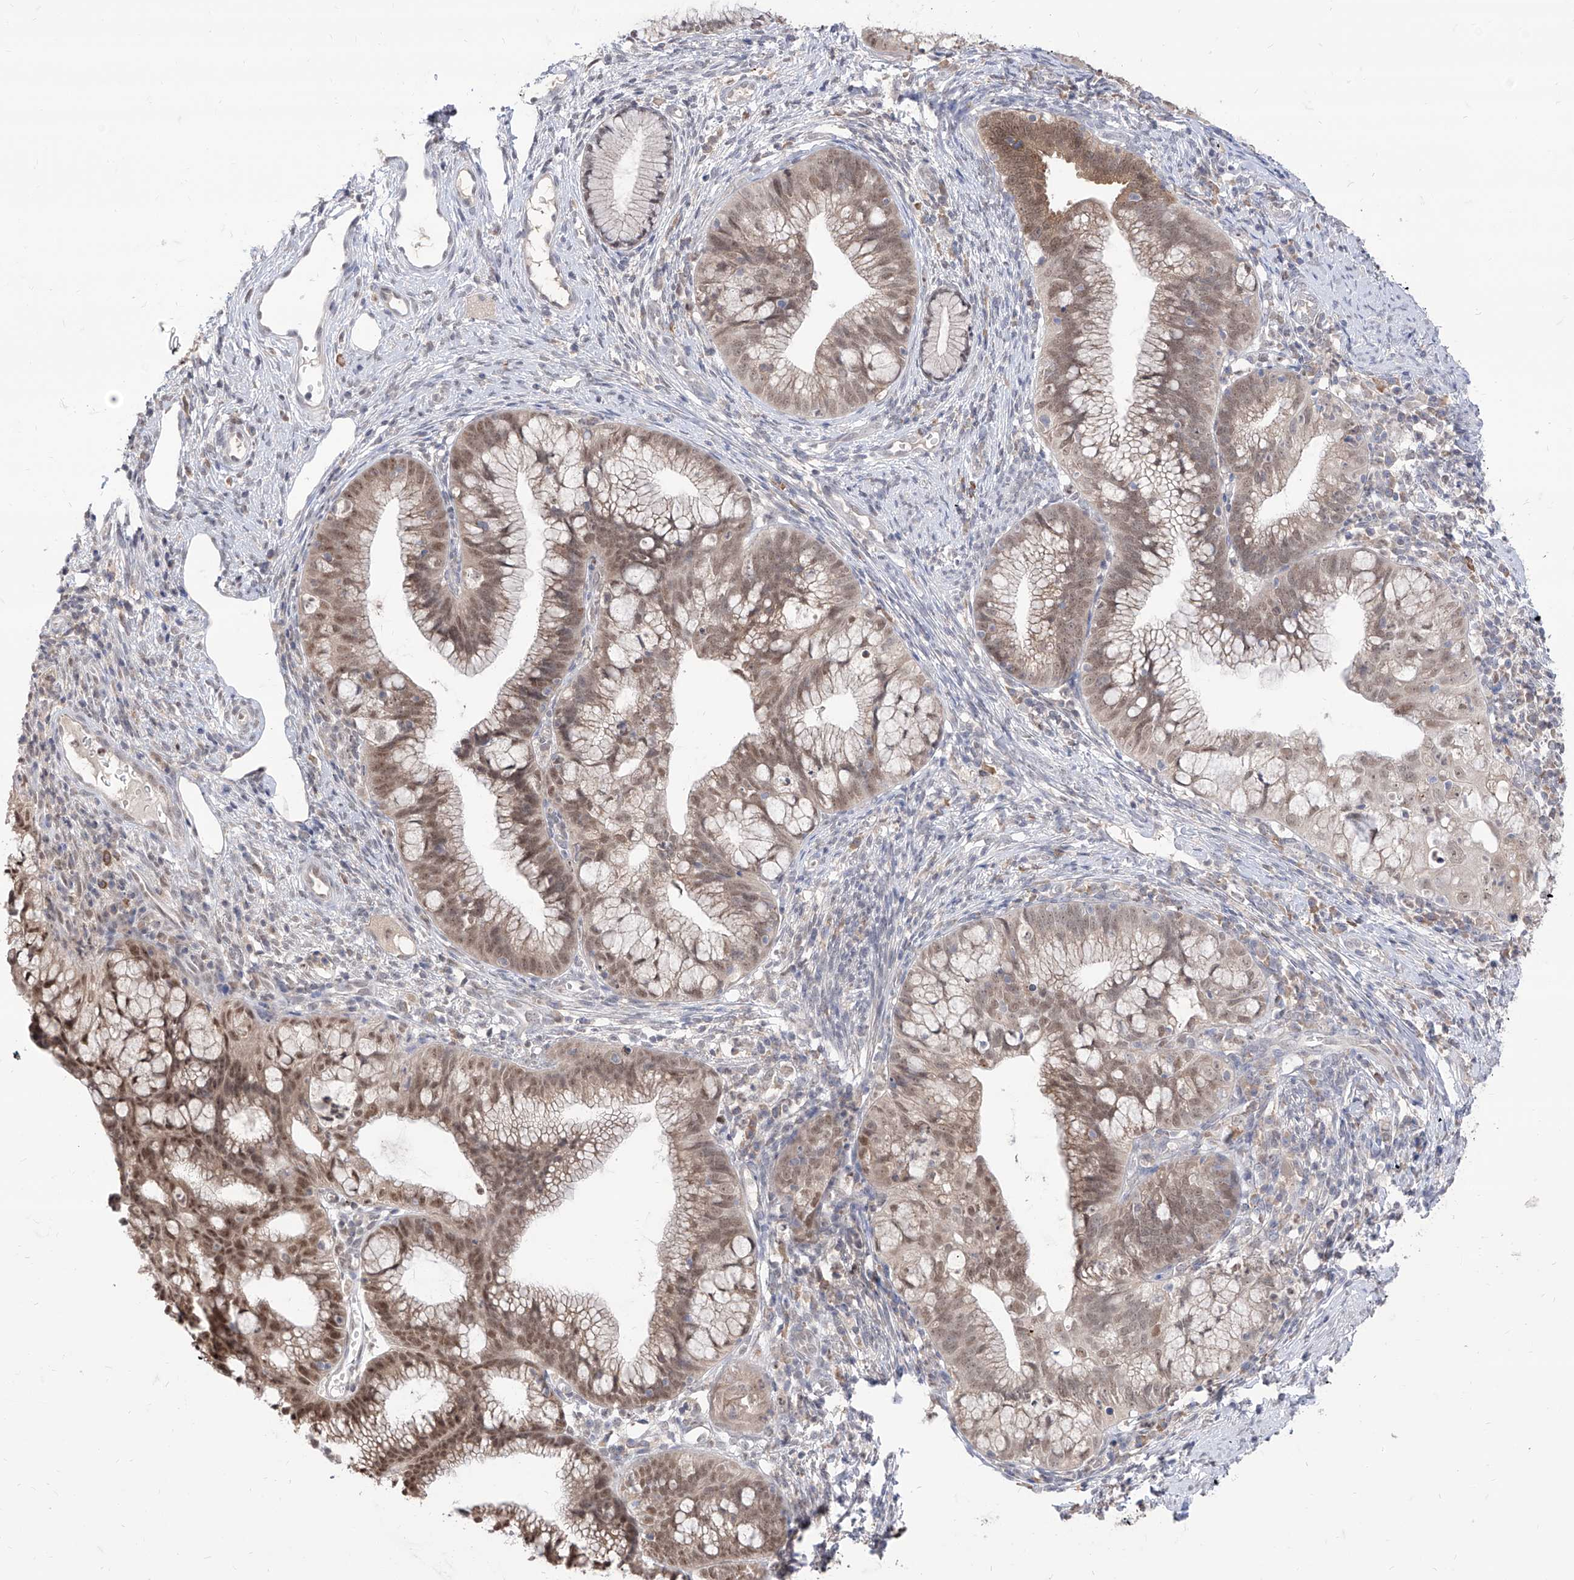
{"staining": {"intensity": "weak", "quantity": ">75%", "location": "cytoplasmic/membranous,nuclear"}, "tissue": "cervical cancer", "cell_type": "Tumor cells", "image_type": "cancer", "snomed": [{"axis": "morphology", "description": "Adenocarcinoma, NOS"}, {"axis": "topography", "description": "Cervix"}], "caption": "Weak cytoplasmic/membranous and nuclear positivity for a protein is seen in approximately >75% of tumor cells of cervical adenocarcinoma using IHC.", "gene": "BROX", "patient": {"sex": "female", "age": 36}}